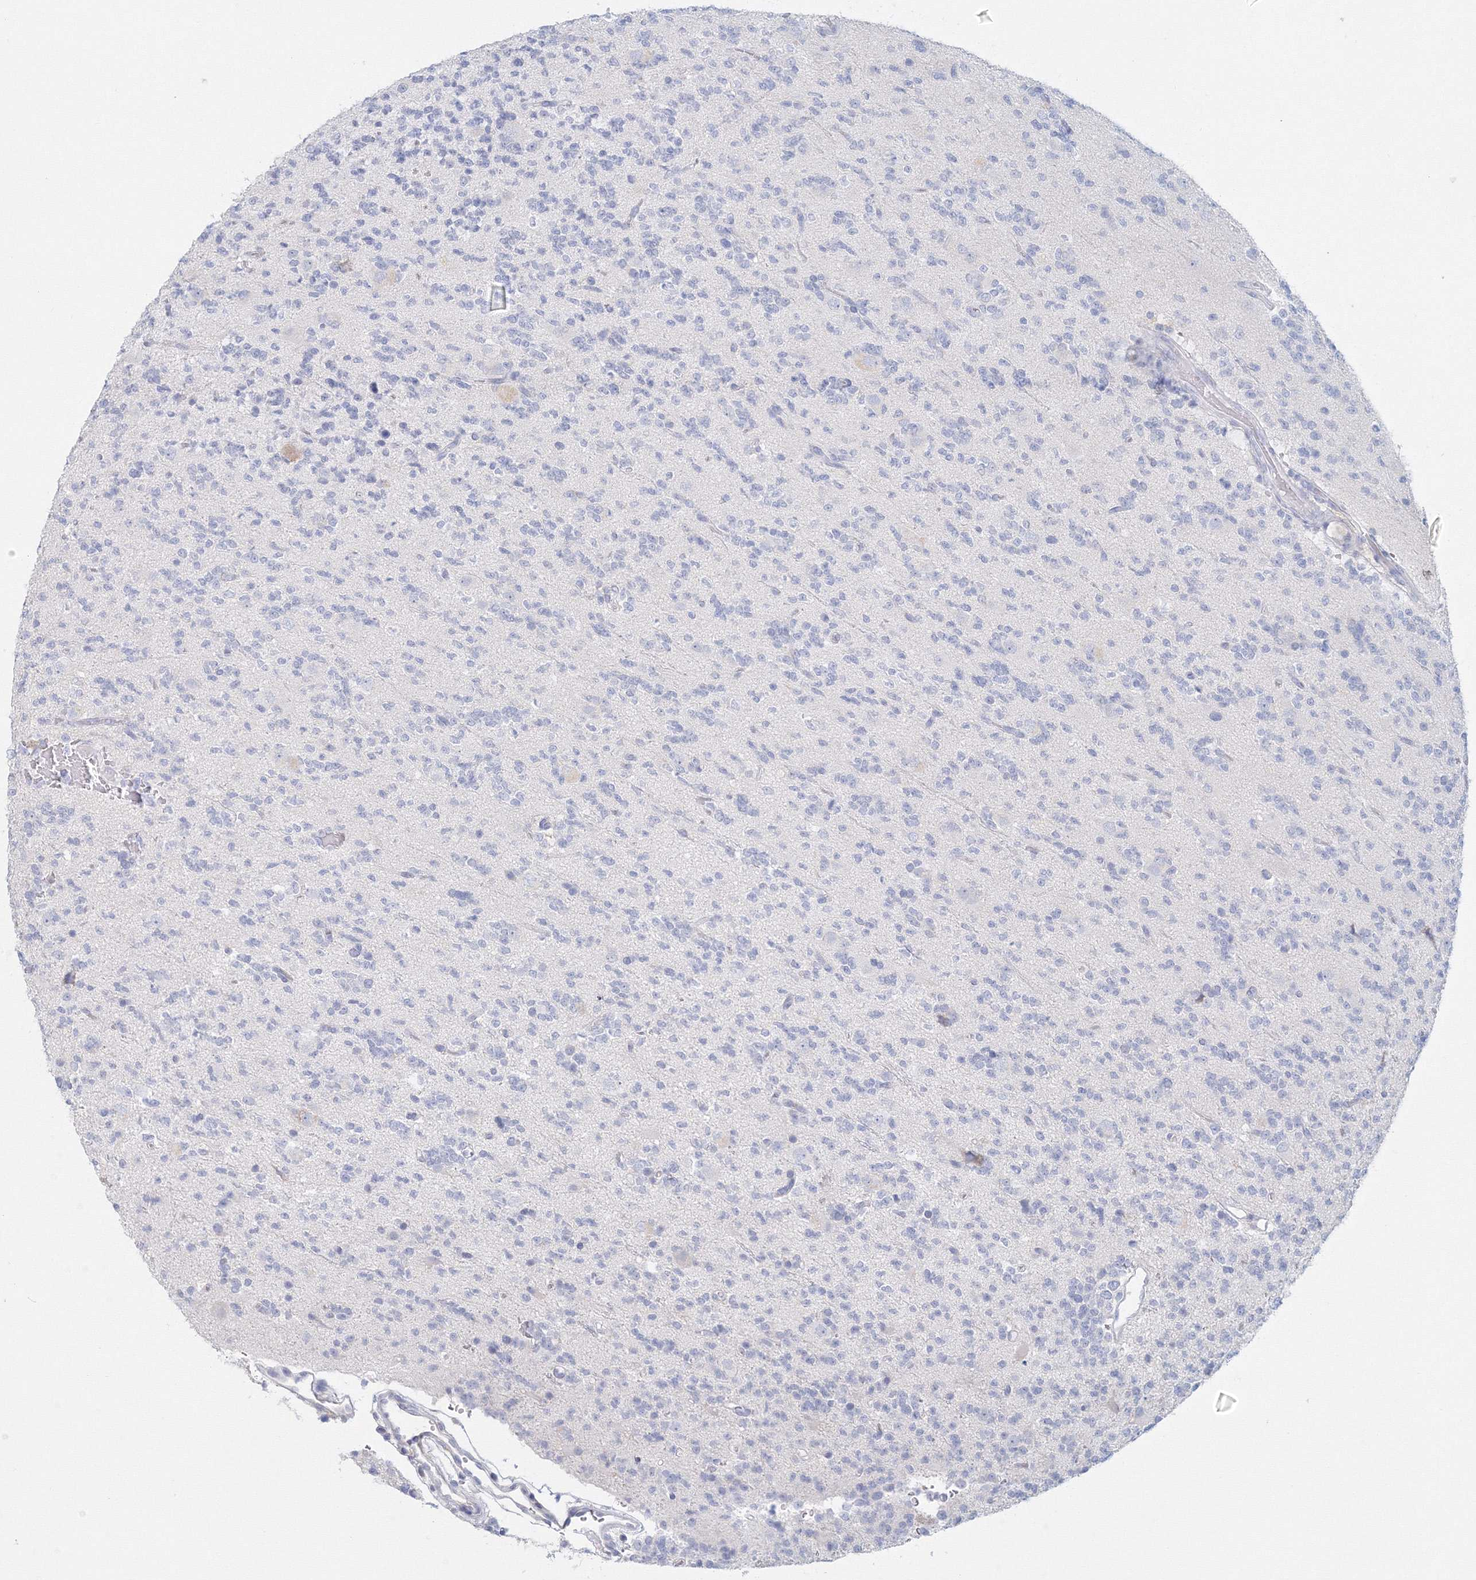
{"staining": {"intensity": "negative", "quantity": "none", "location": "none"}, "tissue": "glioma", "cell_type": "Tumor cells", "image_type": "cancer", "snomed": [{"axis": "morphology", "description": "Glioma, malignant, High grade"}, {"axis": "topography", "description": "Brain"}], "caption": "Tumor cells show no significant protein expression in malignant glioma (high-grade).", "gene": "VSIG1", "patient": {"sex": "female", "age": 62}}